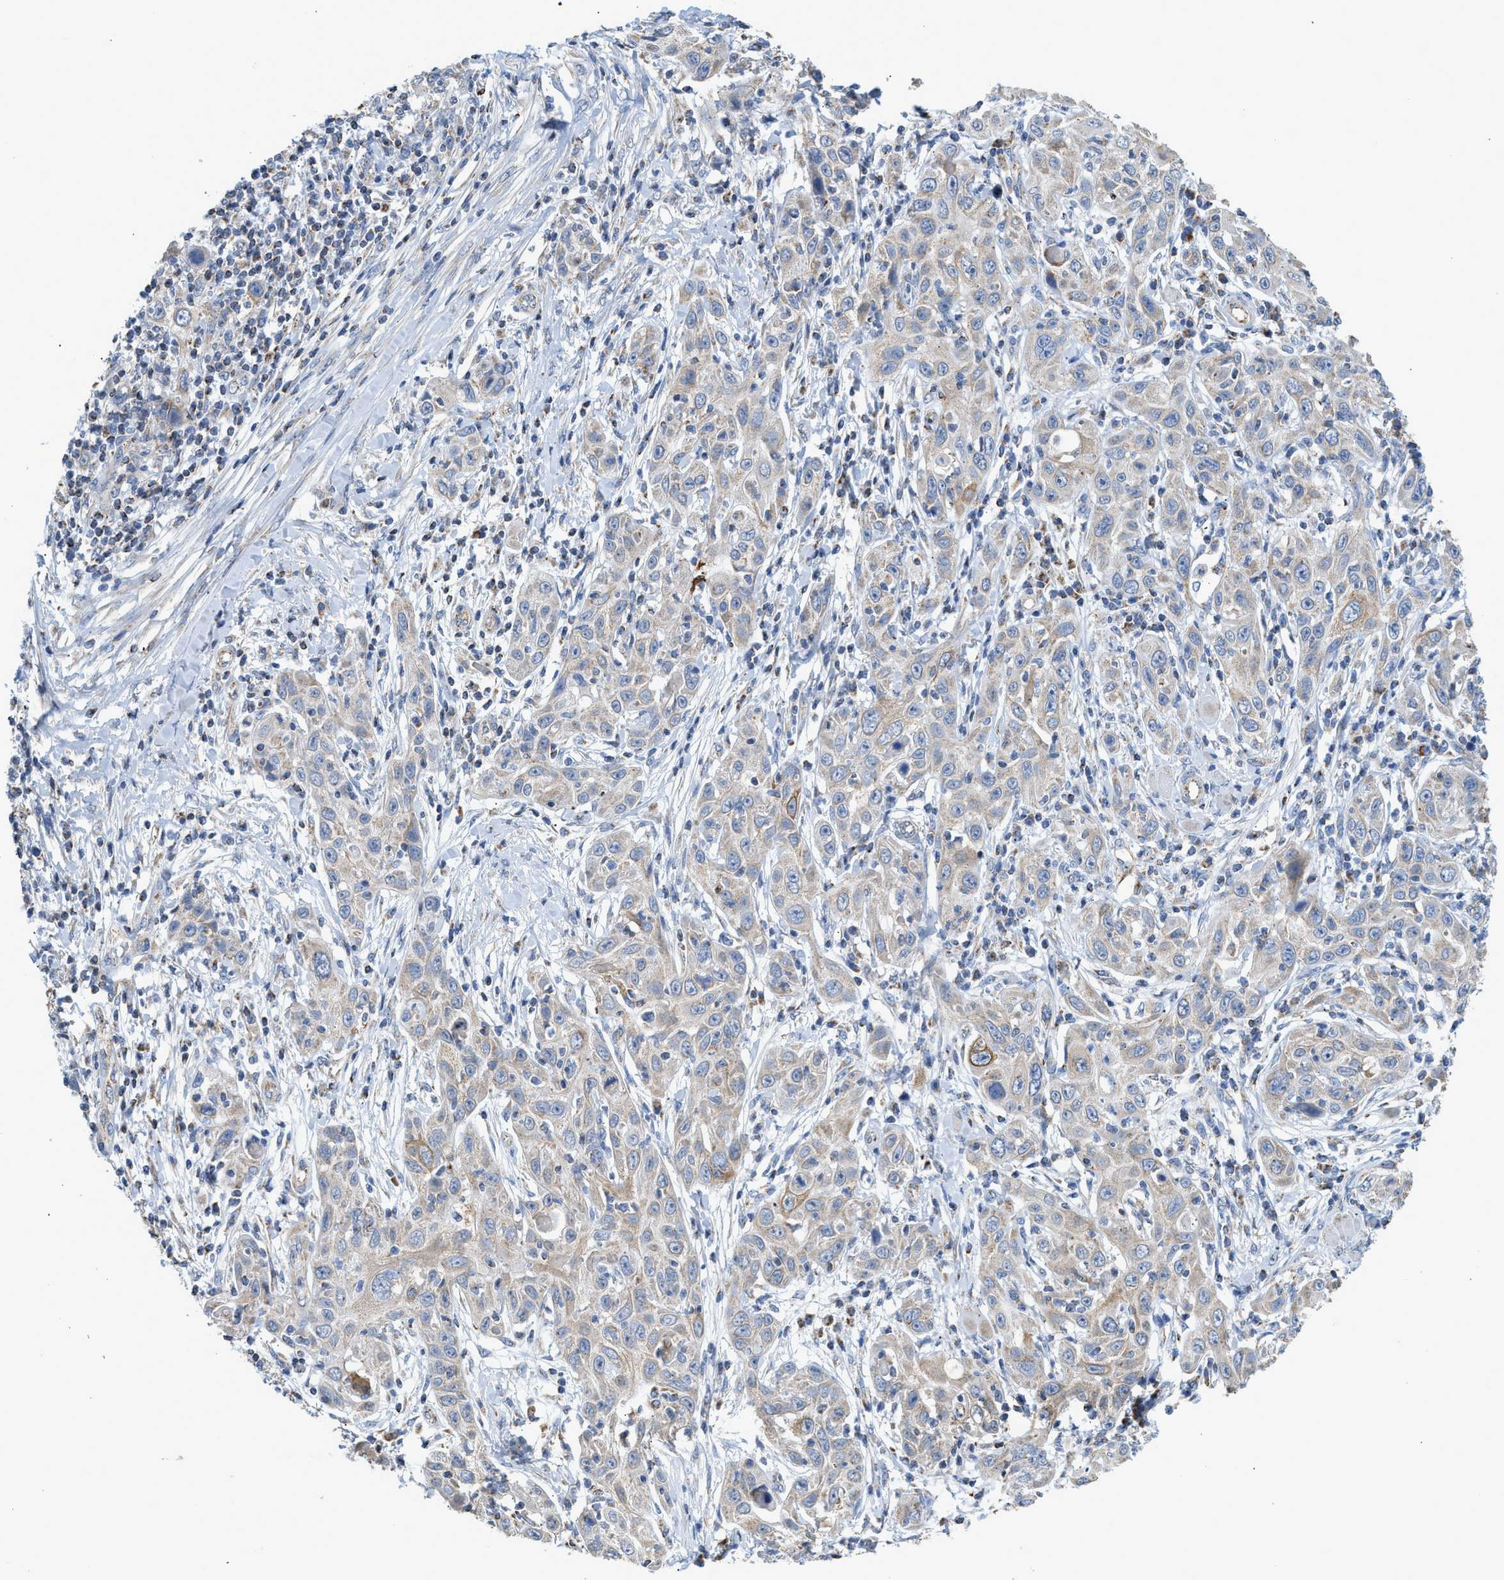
{"staining": {"intensity": "weak", "quantity": ">75%", "location": "cytoplasmic/membranous"}, "tissue": "skin cancer", "cell_type": "Tumor cells", "image_type": "cancer", "snomed": [{"axis": "morphology", "description": "Squamous cell carcinoma, NOS"}, {"axis": "topography", "description": "Skin"}], "caption": "Immunohistochemical staining of skin cancer (squamous cell carcinoma) shows weak cytoplasmic/membranous protein expression in approximately >75% of tumor cells. The protein of interest is shown in brown color, while the nuclei are stained blue.", "gene": "GOT2", "patient": {"sex": "female", "age": 88}}